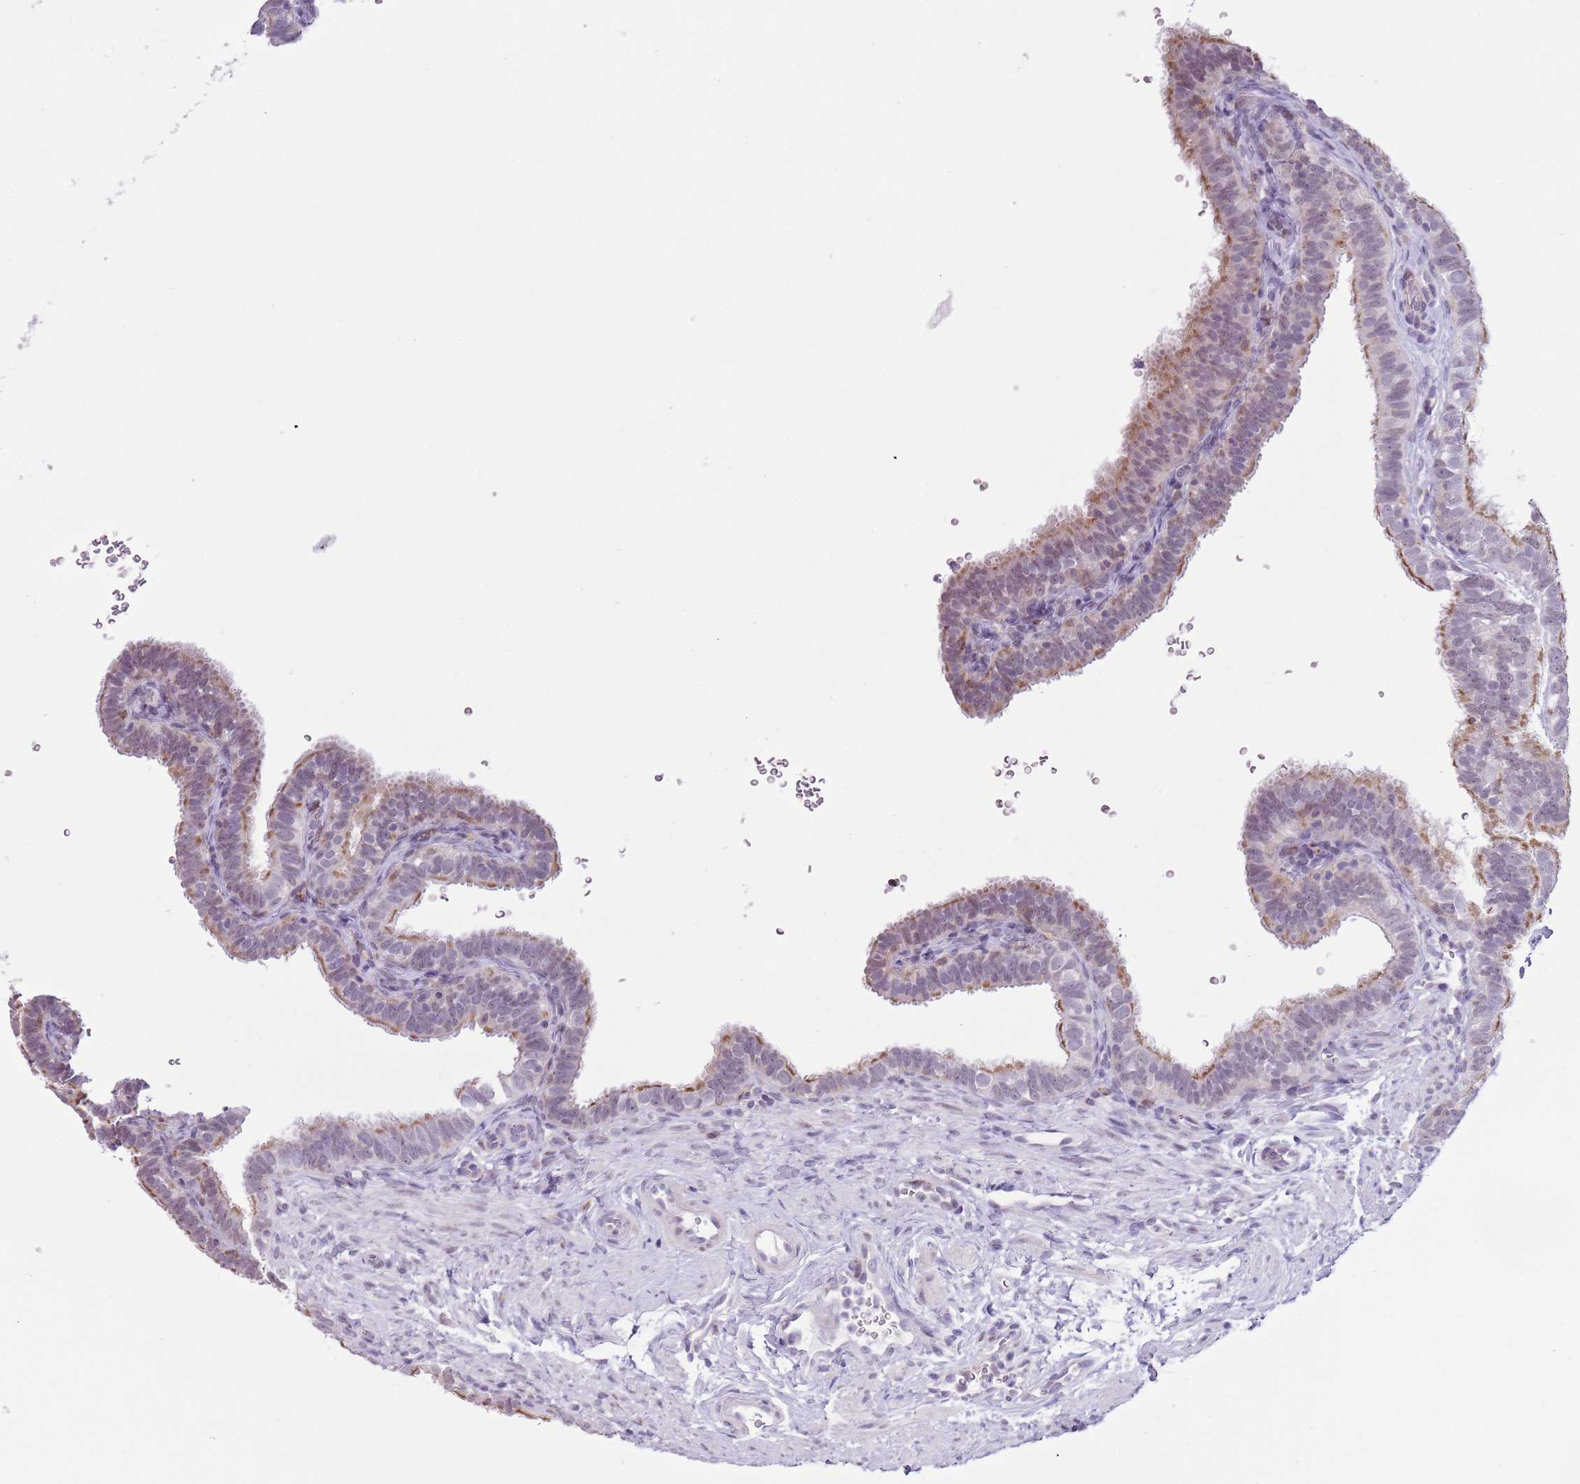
{"staining": {"intensity": "moderate", "quantity": "25%-75%", "location": "cytoplasmic/membranous,nuclear"}, "tissue": "fallopian tube", "cell_type": "Glandular cells", "image_type": "normal", "snomed": [{"axis": "morphology", "description": "Normal tissue, NOS"}, {"axis": "topography", "description": "Fallopian tube"}], "caption": "Immunohistochemistry (IHC) photomicrograph of normal fallopian tube stained for a protein (brown), which shows medium levels of moderate cytoplasmic/membranous,nuclear staining in approximately 25%-75% of glandular cells.", "gene": "ZNF576", "patient": {"sex": "female", "age": 41}}